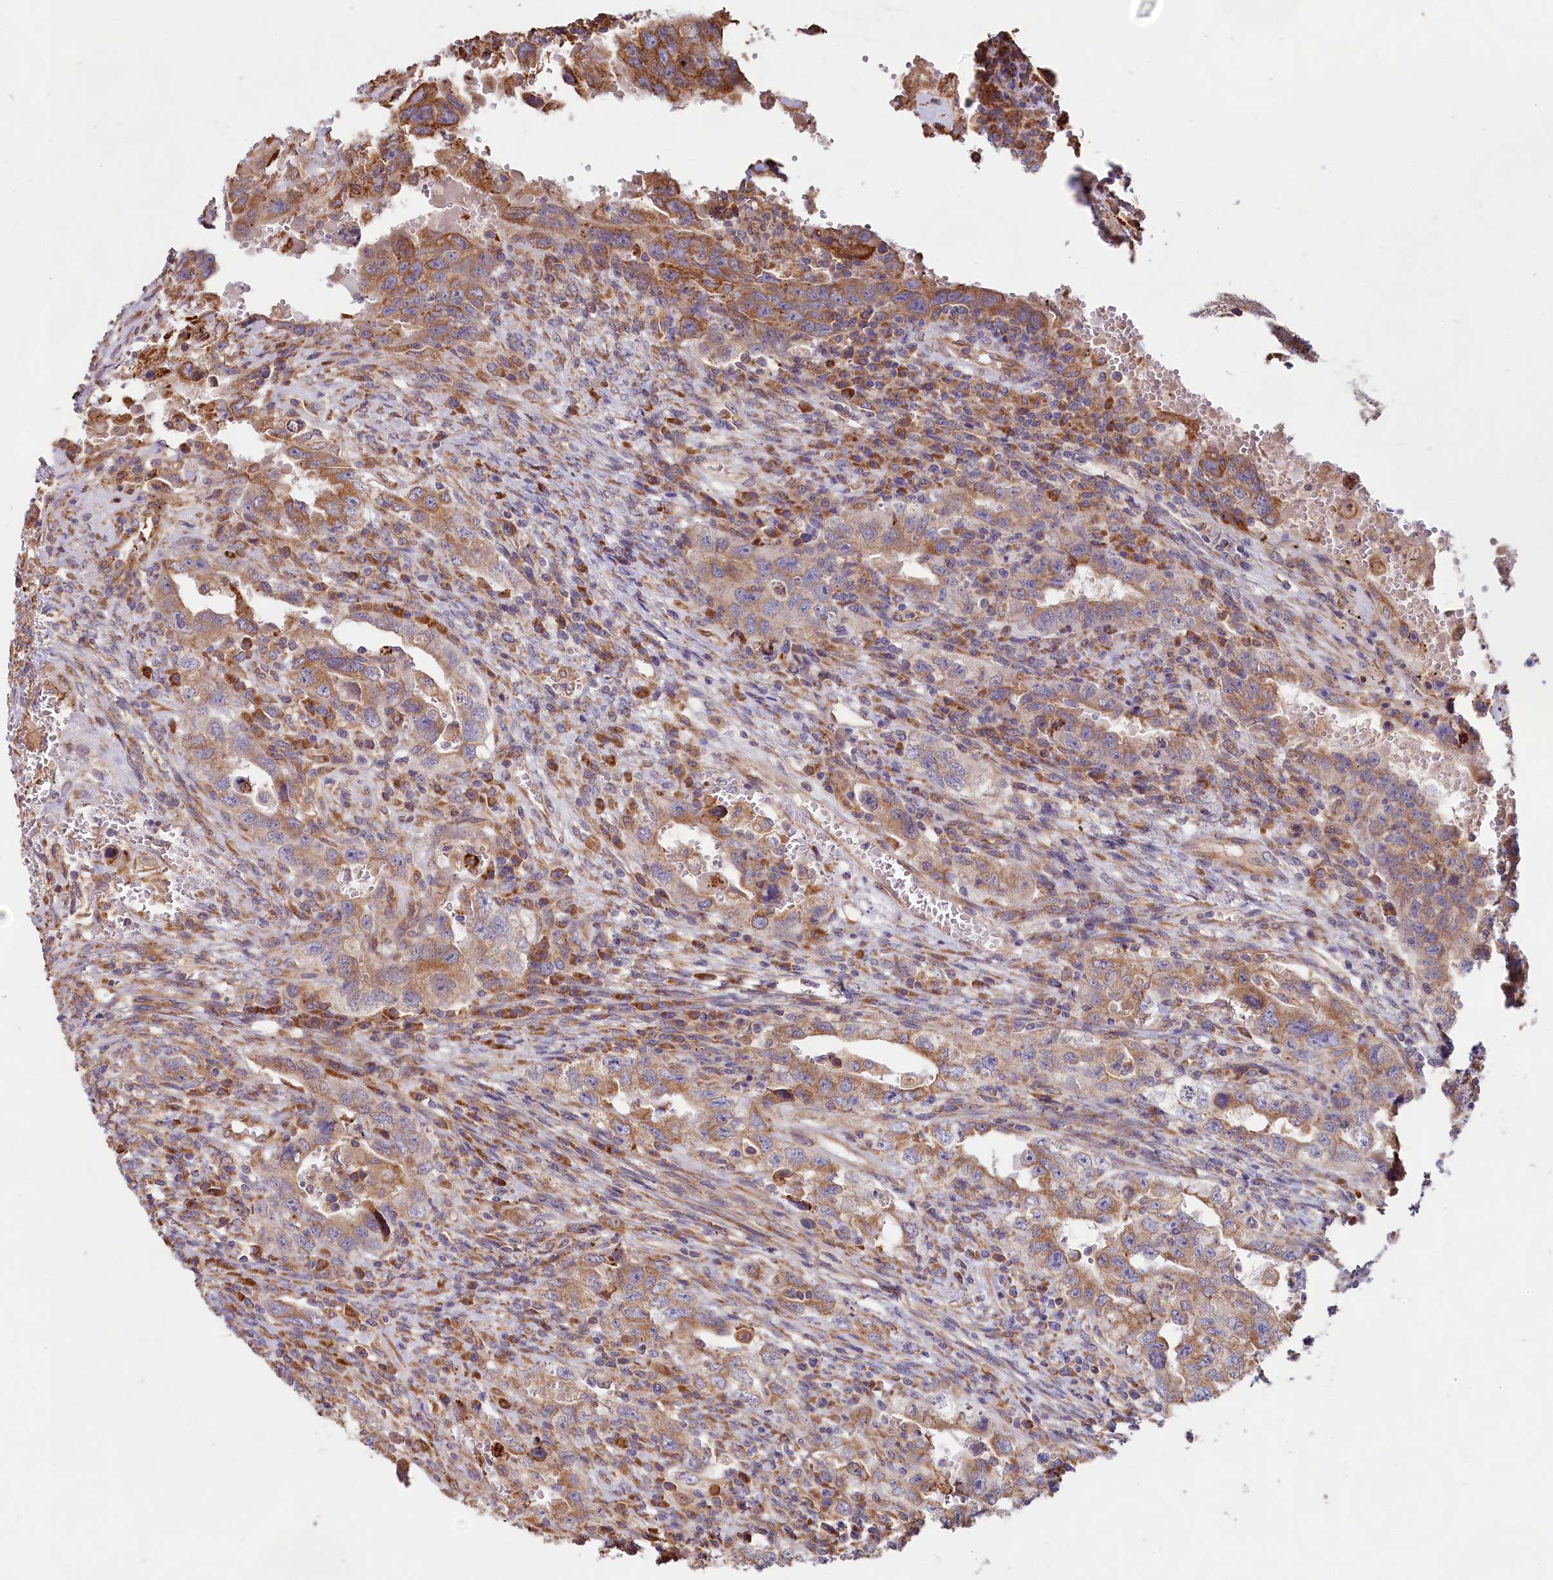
{"staining": {"intensity": "moderate", "quantity": ">75%", "location": "cytoplasmic/membranous"}, "tissue": "testis cancer", "cell_type": "Tumor cells", "image_type": "cancer", "snomed": [{"axis": "morphology", "description": "Carcinoma, Embryonal, NOS"}, {"axis": "topography", "description": "Testis"}], "caption": "There is medium levels of moderate cytoplasmic/membranous positivity in tumor cells of testis cancer, as demonstrated by immunohistochemical staining (brown color).", "gene": "TBC1D19", "patient": {"sex": "male", "age": 26}}